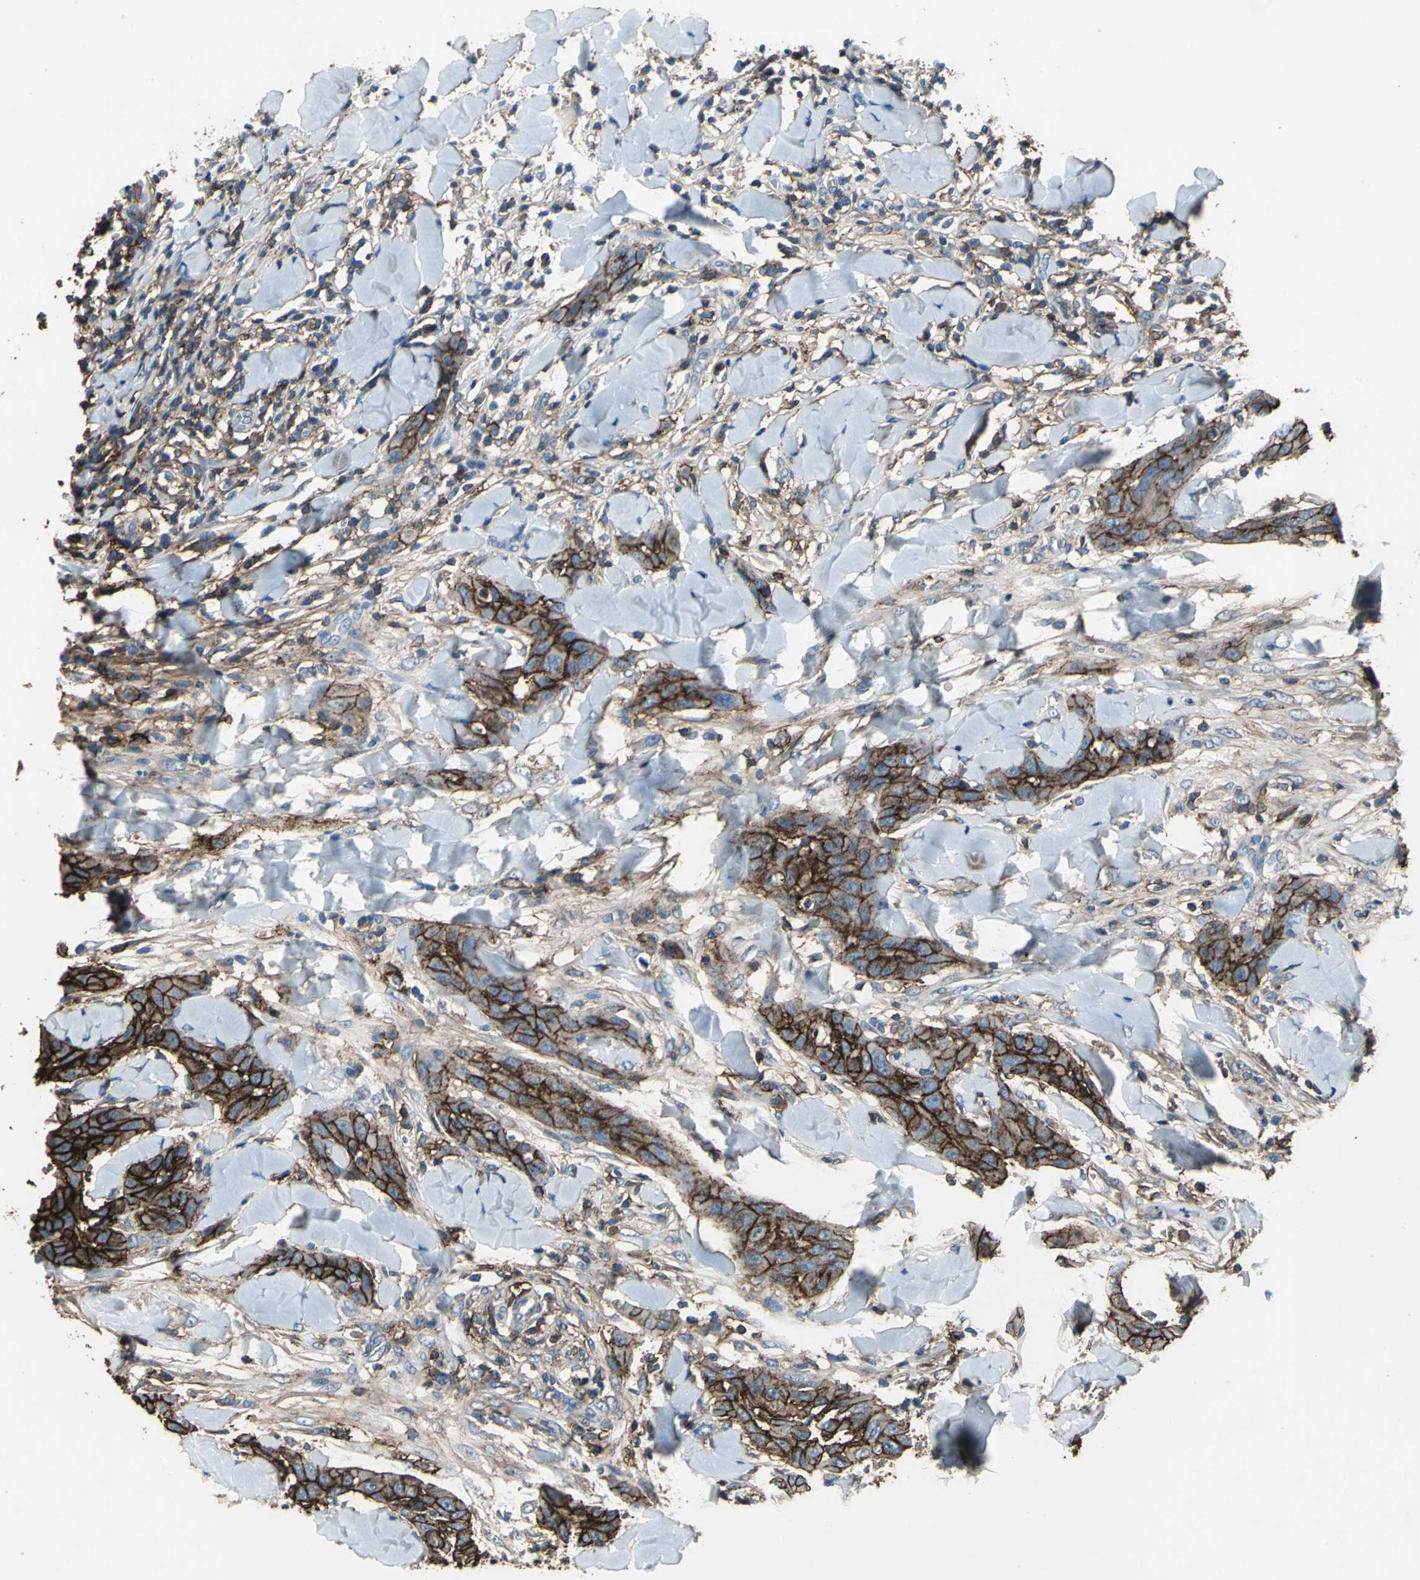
{"staining": {"intensity": "strong", "quantity": ">75%", "location": "cytoplasmic/membranous"}, "tissue": "skin cancer", "cell_type": "Tumor cells", "image_type": "cancer", "snomed": [{"axis": "morphology", "description": "Squamous cell carcinoma, NOS"}, {"axis": "topography", "description": "Skin"}], "caption": "Immunohistochemical staining of human skin cancer displays high levels of strong cytoplasmic/membranous positivity in approximately >75% of tumor cells. (Stains: DAB in brown, nuclei in blue, Microscopy: brightfield microscopy at high magnification).", "gene": "CD44", "patient": {"sex": "male", "age": 24}}